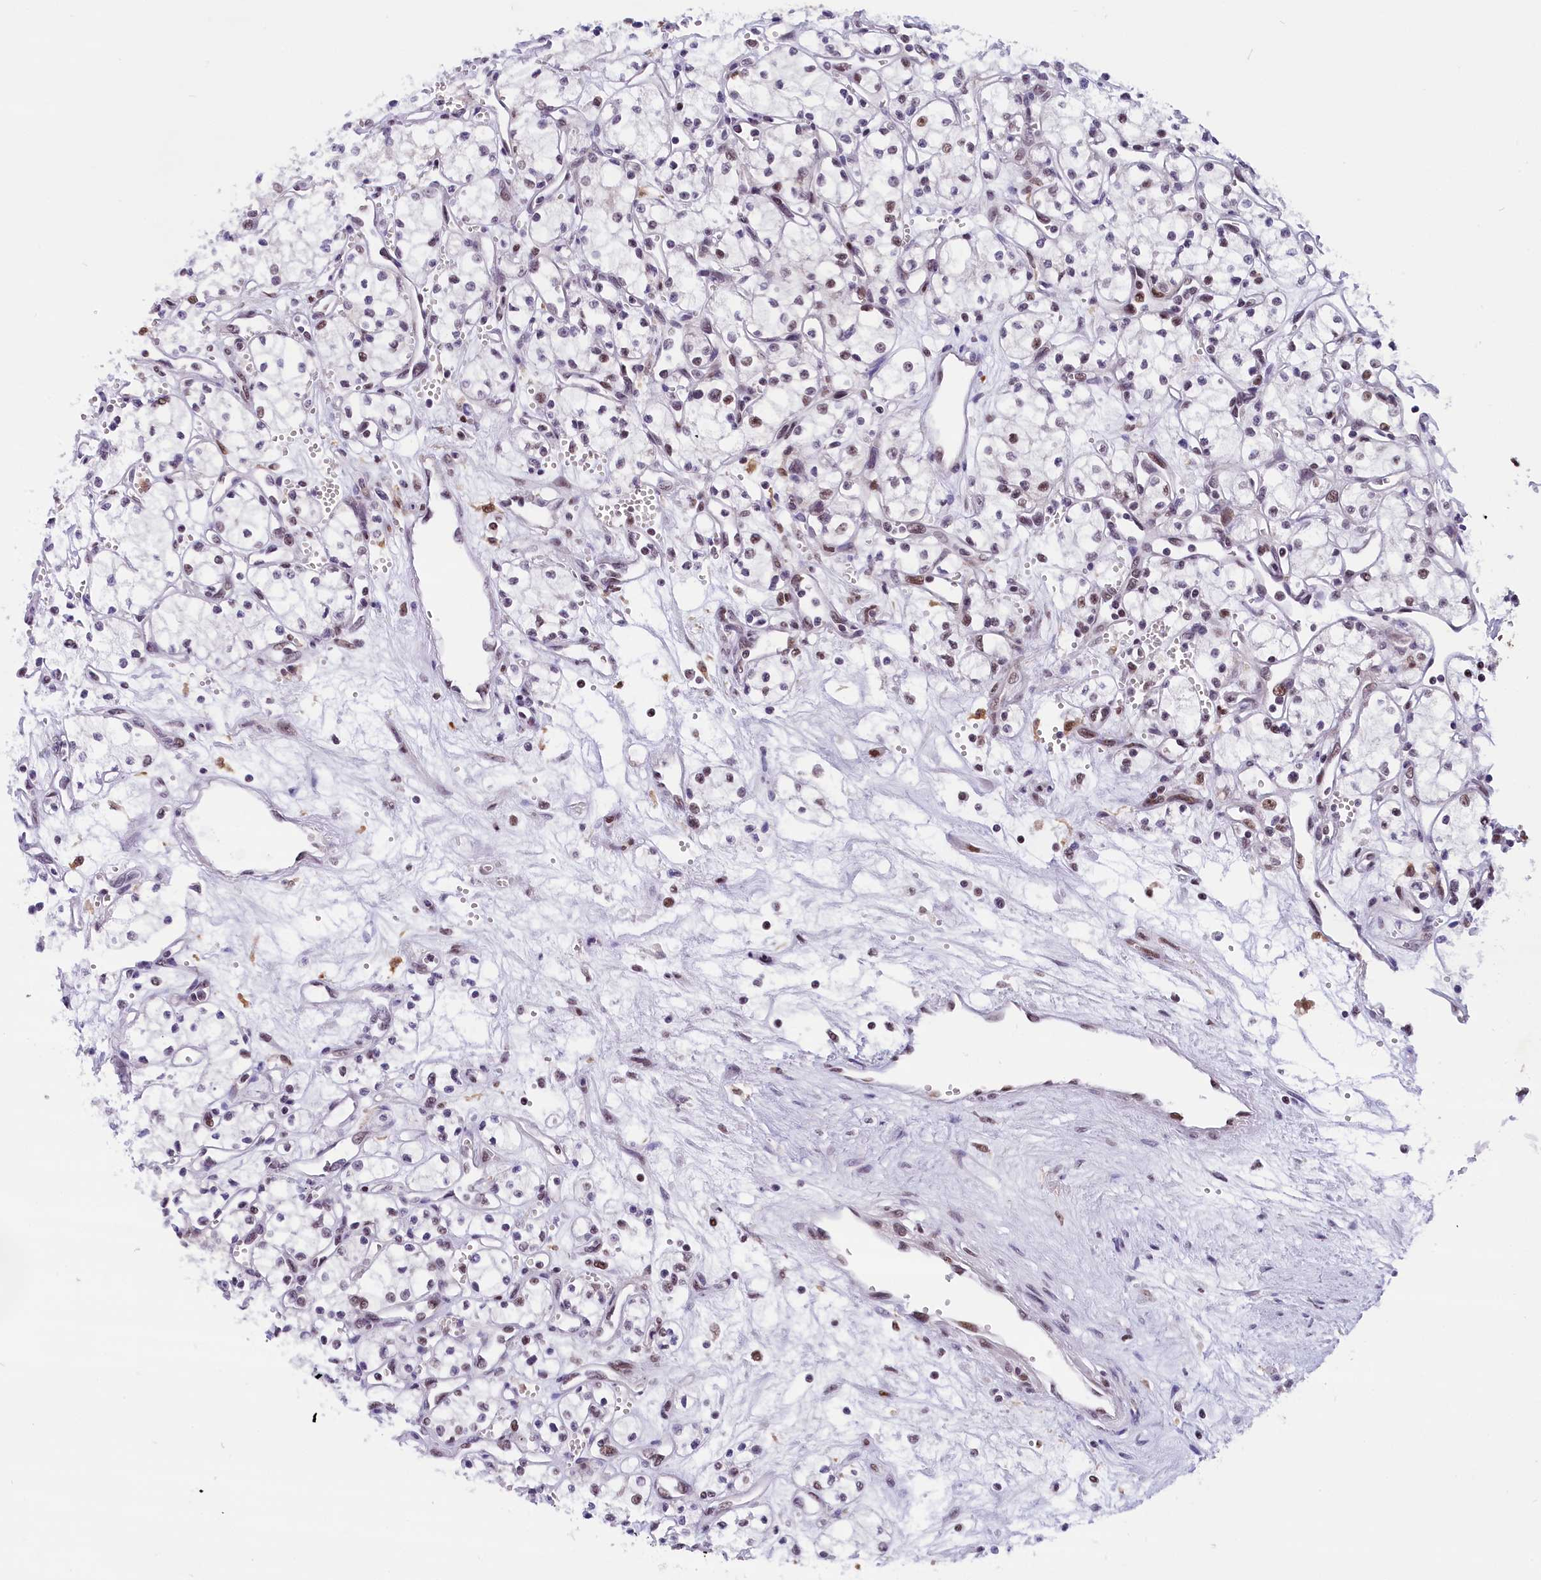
{"staining": {"intensity": "moderate", "quantity": "25%-75%", "location": "nuclear"}, "tissue": "renal cancer", "cell_type": "Tumor cells", "image_type": "cancer", "snomed": [{"axis": "morphology", "description": "Adenocarcinoma, NOS"}, {"axis": "topography", "description": "Kidney"}], "caption": "IHC staining of renal cancer (adenocarcinoma), which displays medium levels of moderate nuclear positivity in approximately 25%-75% of tumor cells indicating moderate nuclear protein staining. The staining was performed using DAB (3,3'-diaminobenzidine) (brown) for protein detection and nuclei were counterstained in hematoxylin (blue).", "gene": "CDYL2", "patient": {"sex": "male", "age": 59}}